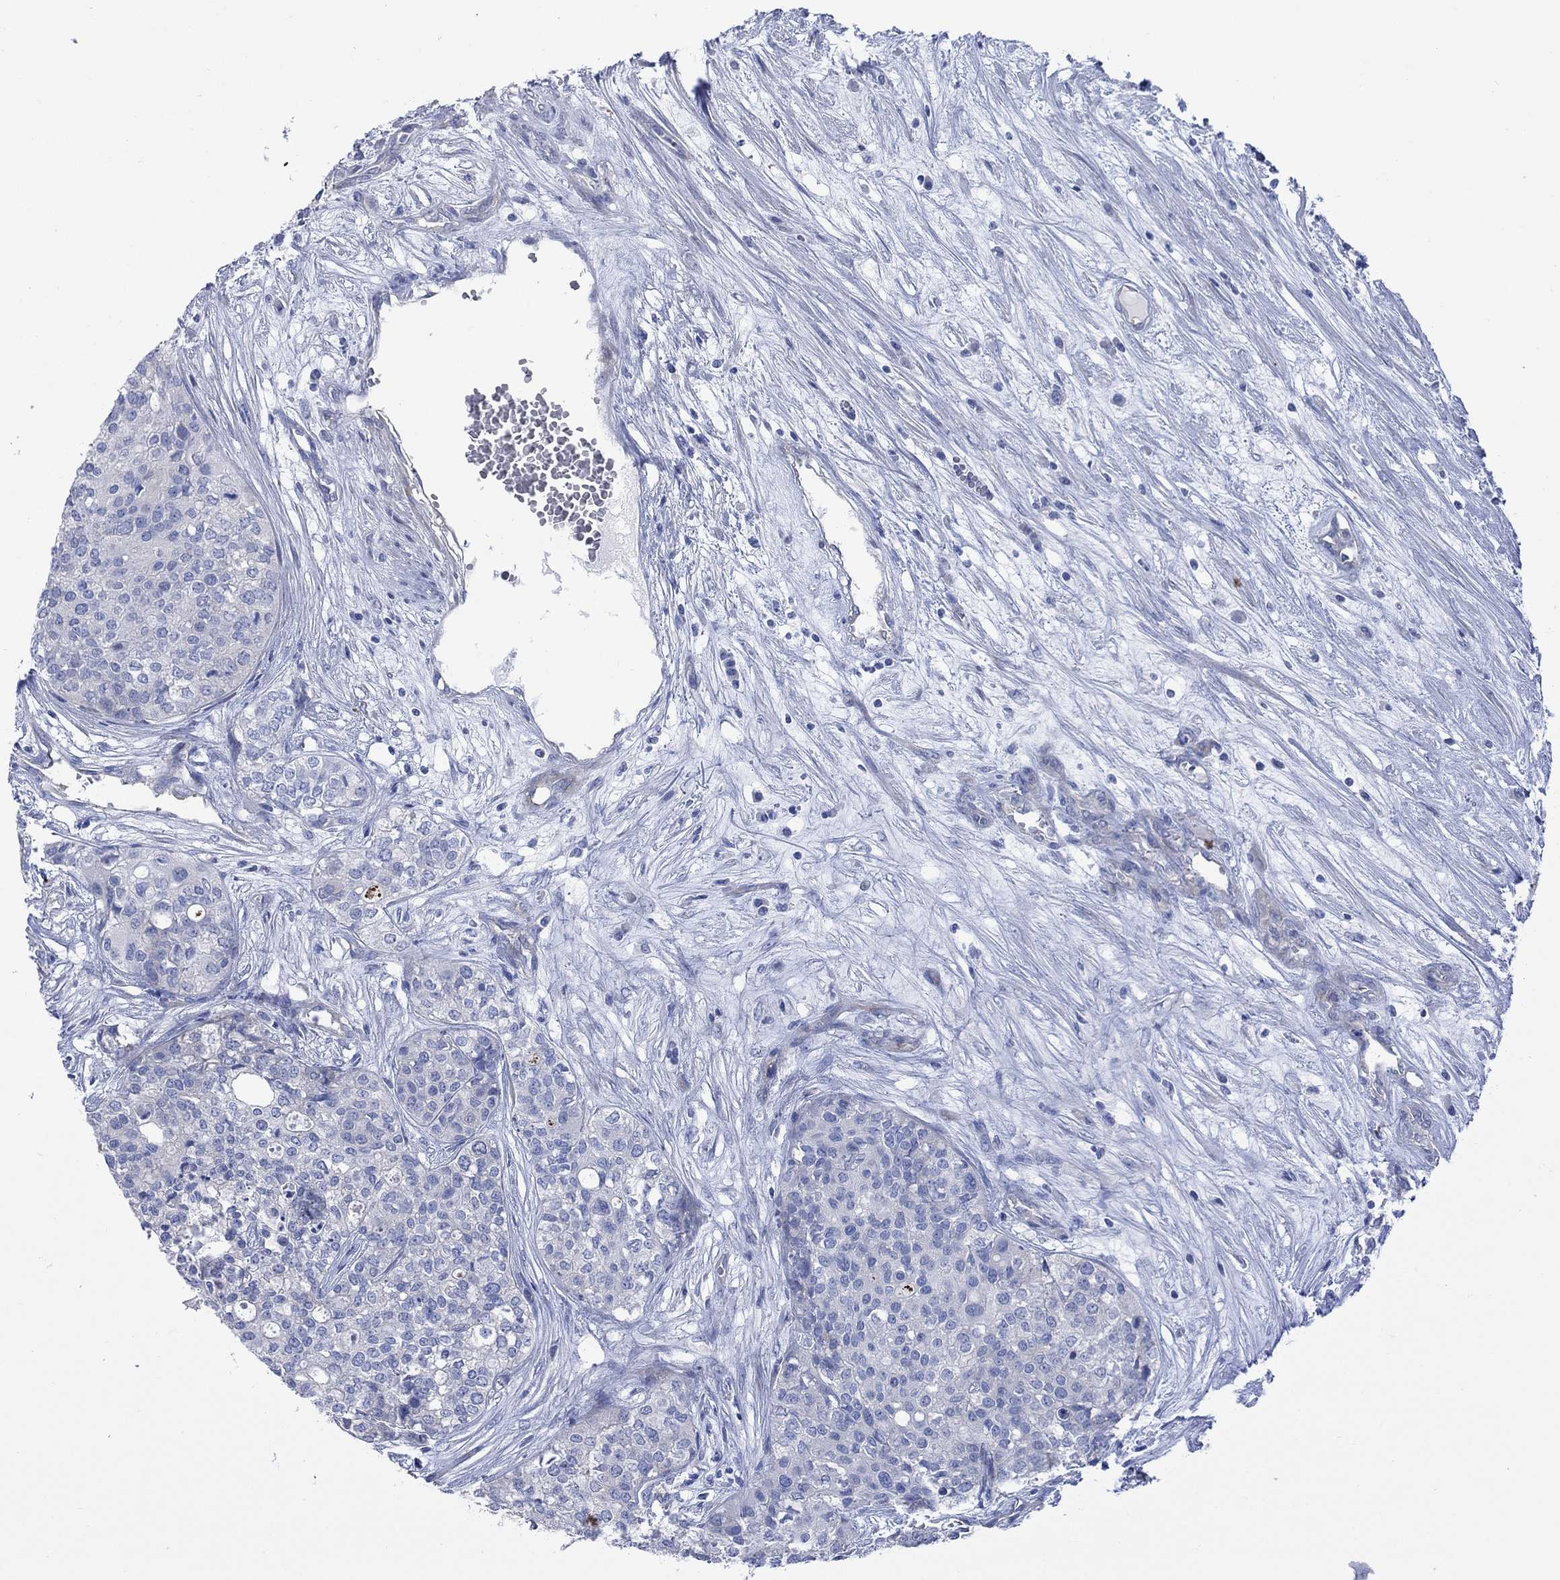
{"staining": {"intensity": "negative", "quantity": "none", "location": "none"}, "tissue": "carcinoid", "cell_type": "Tumor cells", "image_type": "cancer", "snomed": [{"axis": "morphology", "description": "Carcinoid, malignant, NOS"}, {"axis": "topography", "description": "Colon"}], "caption": "An immunohistochemistry (IHC) image of carcinoid is shown. There is no staining in tumor cells of carcinoid.", "gene": "FXR1", "patient": {"sex": "male", "age": 81}}